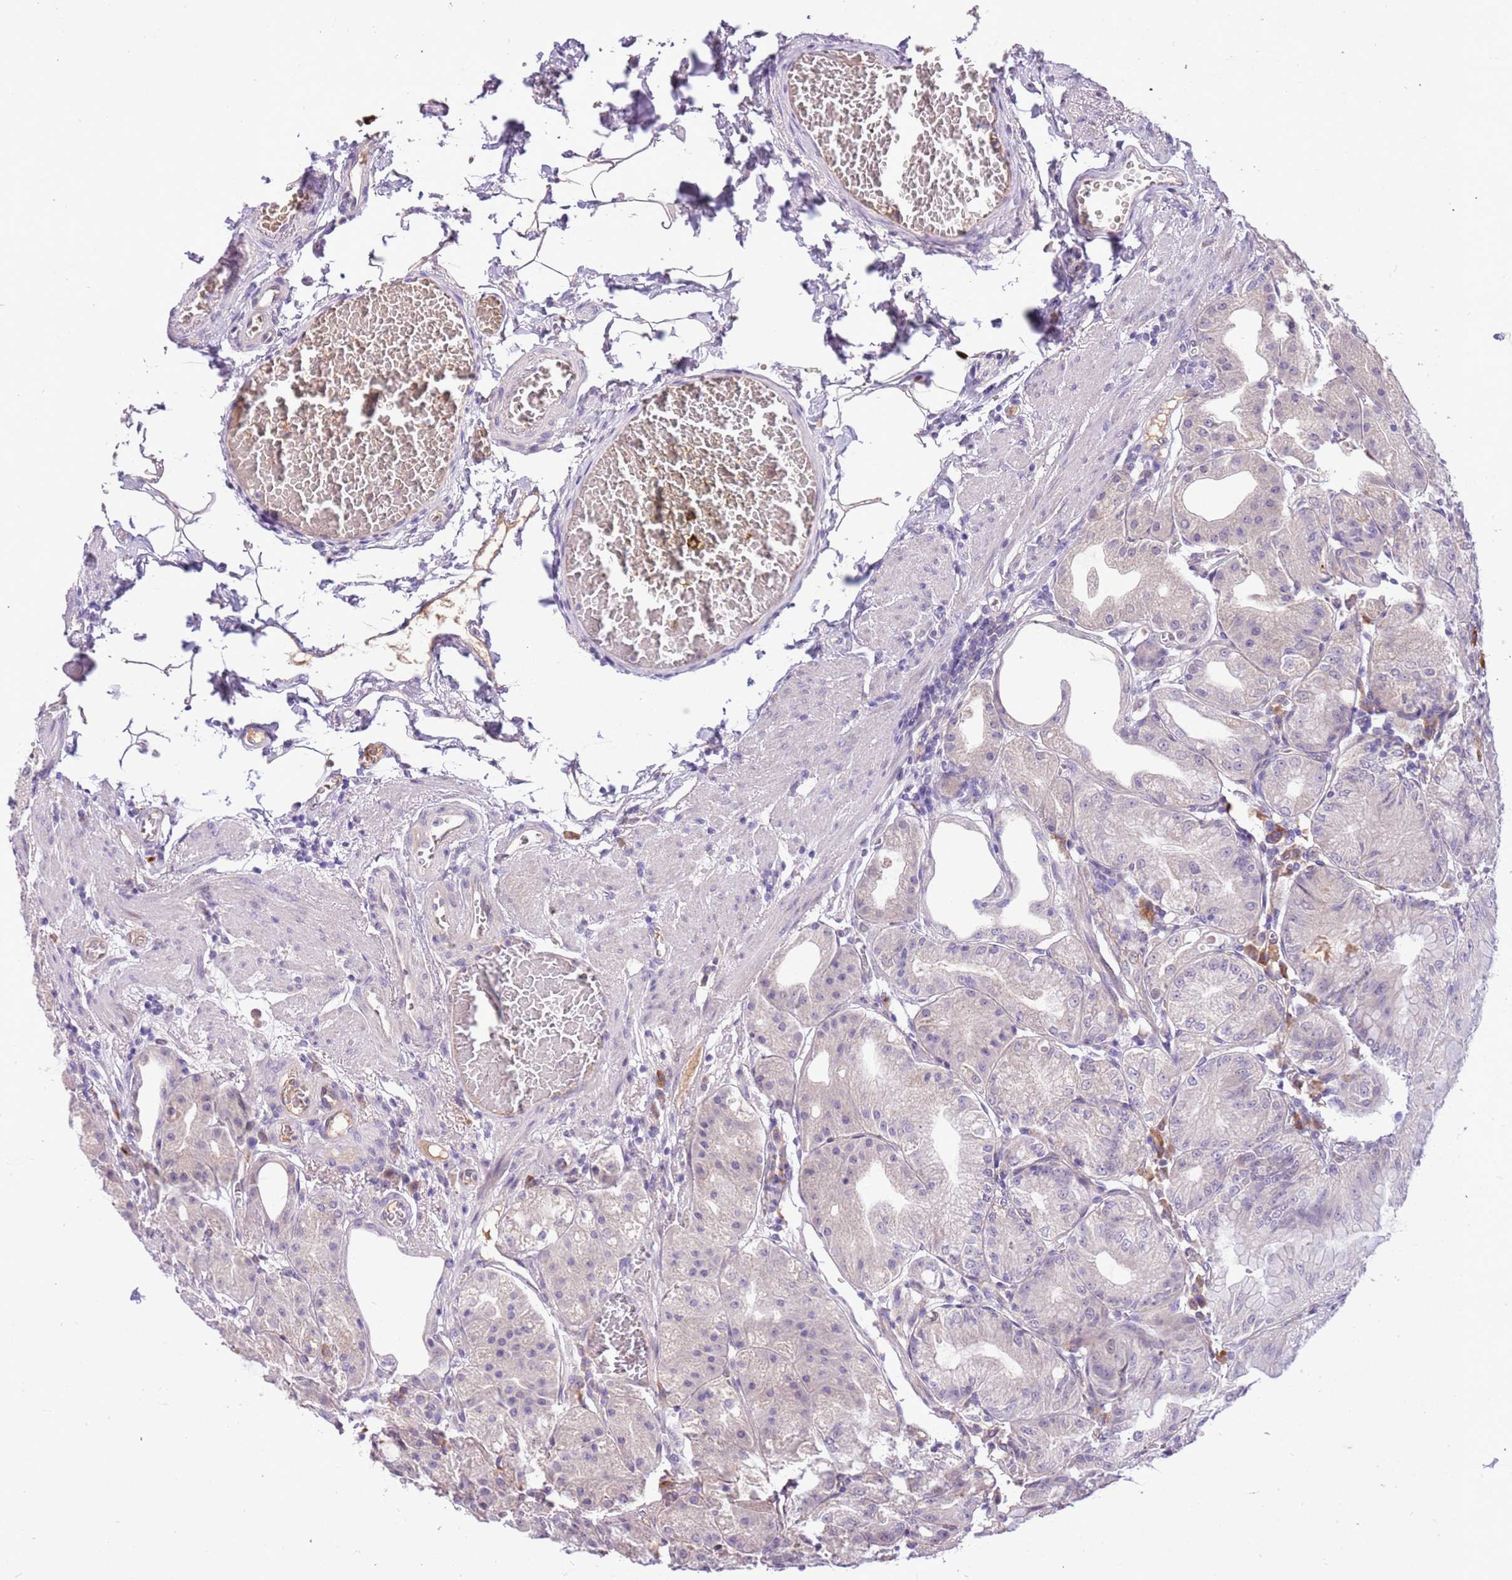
{"staining": {"intensity": "weak", "quantity": "<25%", "location": "cytoplasmic/membranous,nuclear"}, "tissue": "stomach", "cell_type": "Glandular cells", "image_type": "normal", "snomed": [{"axis": "morphology", "description": "Normal tissue, NOS"}, {"axis": "topography", "description": "Stomach, upper"}, {"axis": "topography", "description": "Stomach, lower"}], "caption": "Protein analysis of normal stomach displays no significant expression in glandular cells. The staining was performed using DAB (3,3'-diaminobenzidine) to visualize the protein expression in brown, while the nuclei were stained in blue with hematoxylin (Magnification: 20x).", "gene": "MAGEF1", "patient": {"sex": "male", "age": 71}}